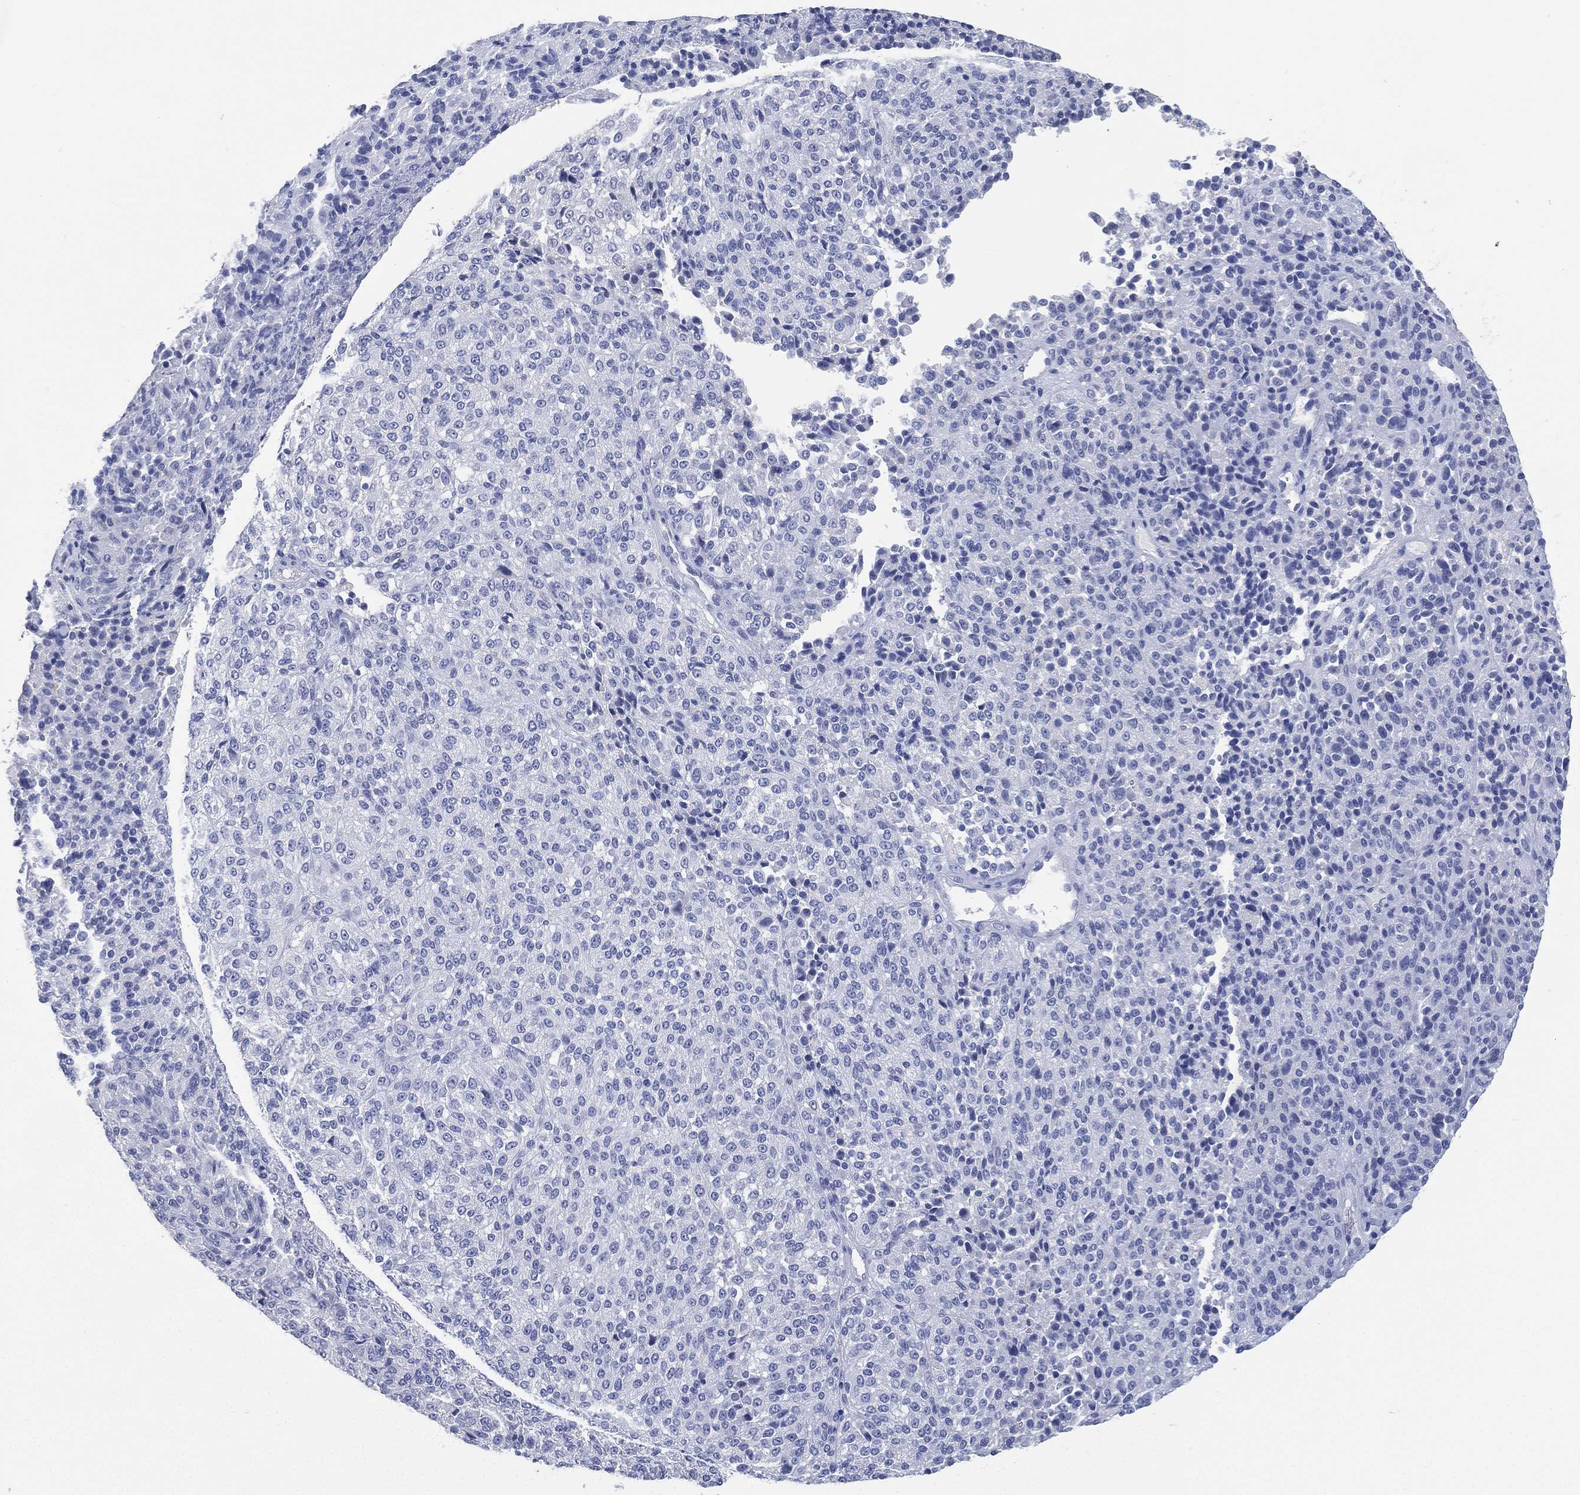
{"staining": {"intensity": "negative", "quantity": "none", "location": "none"}, "tissue": "melanoma", "cell_type": "Tumor cells", "image_type": "cancer", "snomed": [{"axis": "morphology", "description": "Malignant melanoma, Metastatic site"}, {"axis": "topography", "description": "Brain"}], "caption": "This is a histopathology image of immunohistochemistry (IHC) staining of melanoma, which shows no staining in tumor cells.", "gene": "FMO1", "patient": {"sex": "female", "age": 56}}